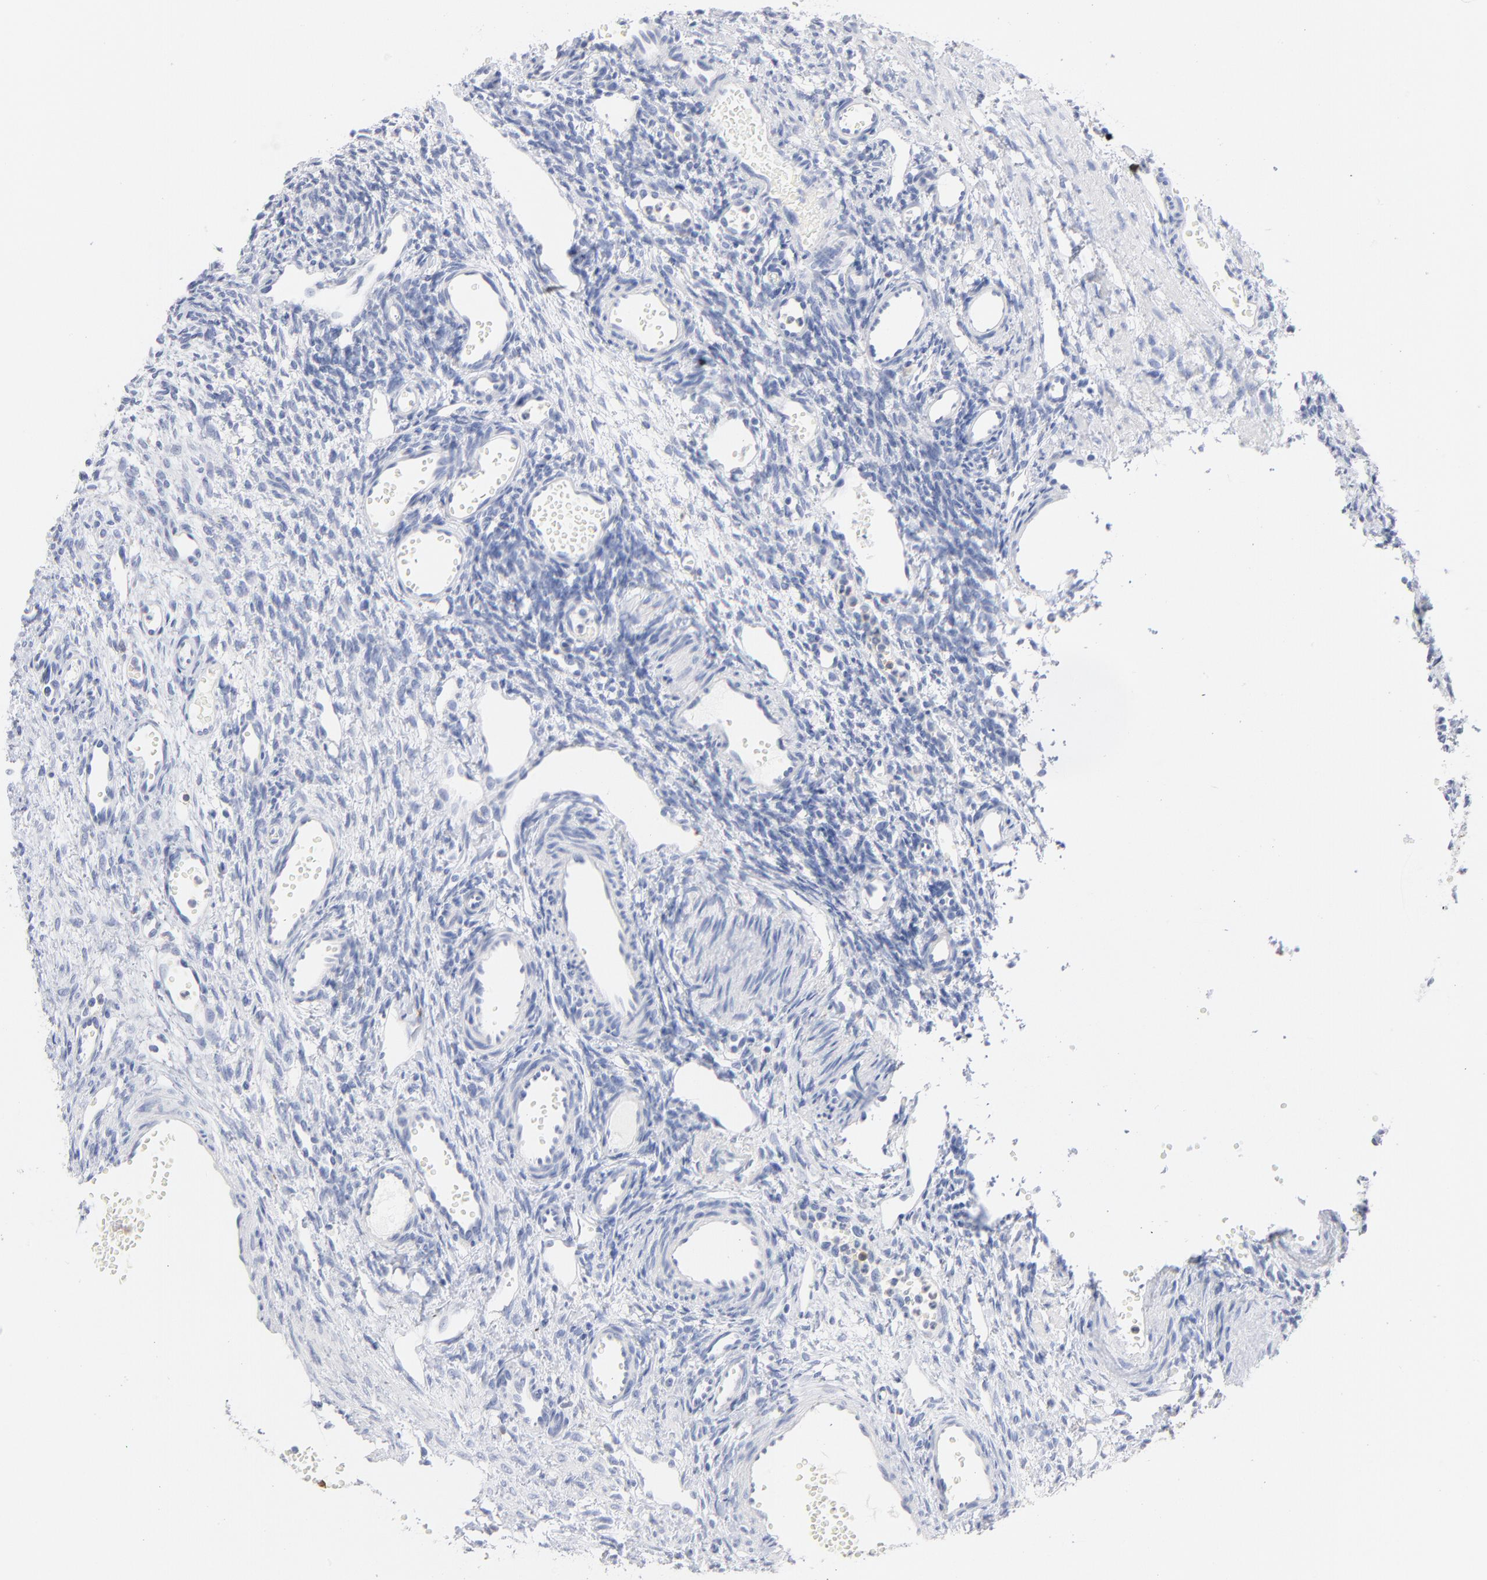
{"staining": {"intensity": "negative", "quantity": "none", "location": "none"}, "tissue": "ovary", "cell_type": "Ovarian stroma cells", "image_type": "normal", "snomed": [{"axis": "morphology", "description": "Normal tissue, NOS"}, {"axis": "topography", "description": "Ovary"}], "caption": "Ovarian stroma cells are negative for protein expression in unremarkable human ovary. (Immunohistochemistry (ihc), brightfield microscopy, high magnification).", "gene": "IFIT2", "patient": {"sex": "female", "age": 33}}